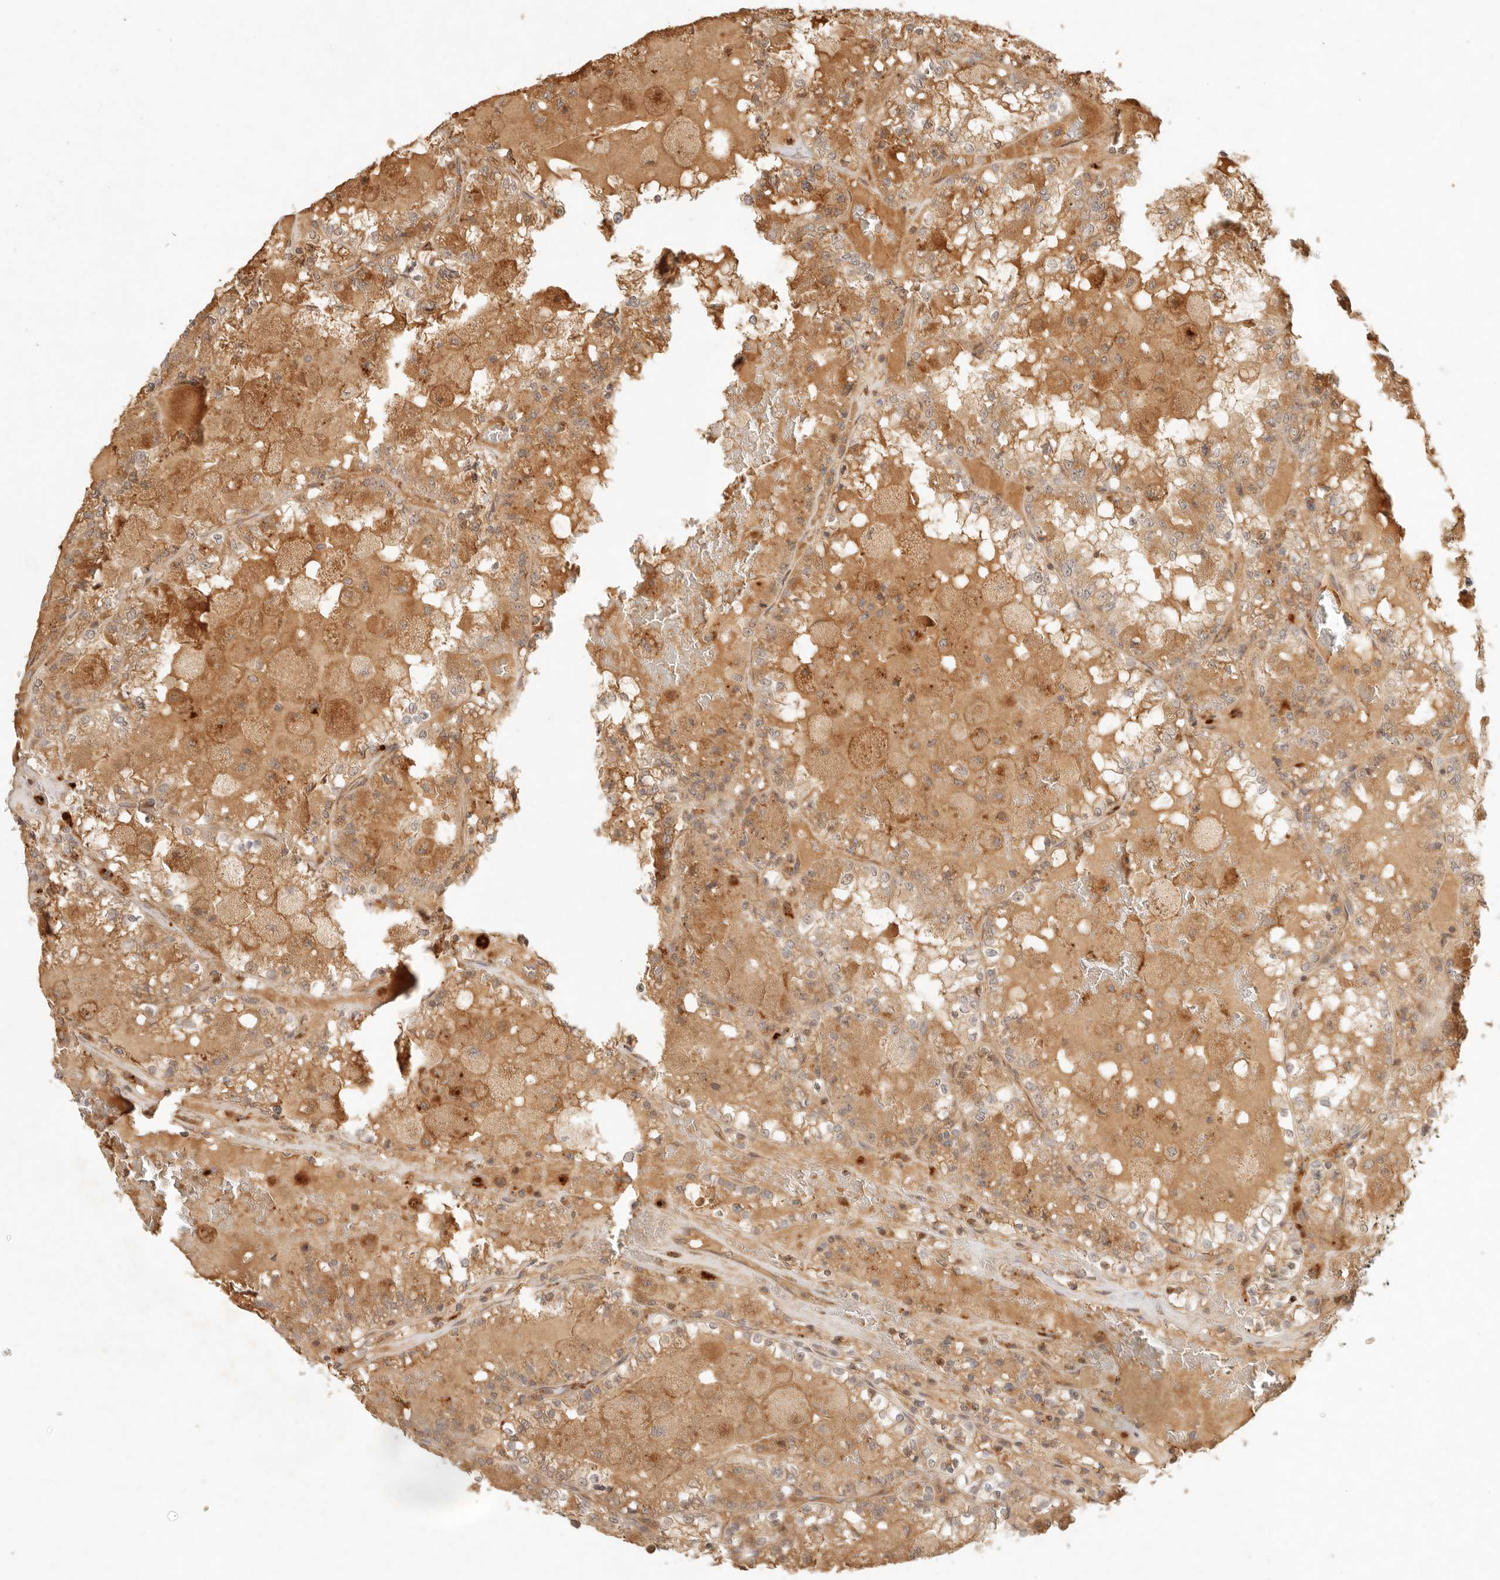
{"staining": {"intensity": "moderate", "quantity": ">75%", "location": "cytoplasmic/membranous"}, "tissue": "renal cancer", "cell_type": "Tumor cells", "image_type": "cancer", "snomed": [{"axis": "morphology", "description": "Adenocarcinoma, NOS"}, {"axis": "topography", "description": "Kidney"}], "caption": "A micrograph of renal adenocarcinoma stained for a protein shows moderate cytoplasmic/membranous brown staining in tumor cells.", "gene": "ANKRD61", "patient": {"sex": "female", "age": 56}}